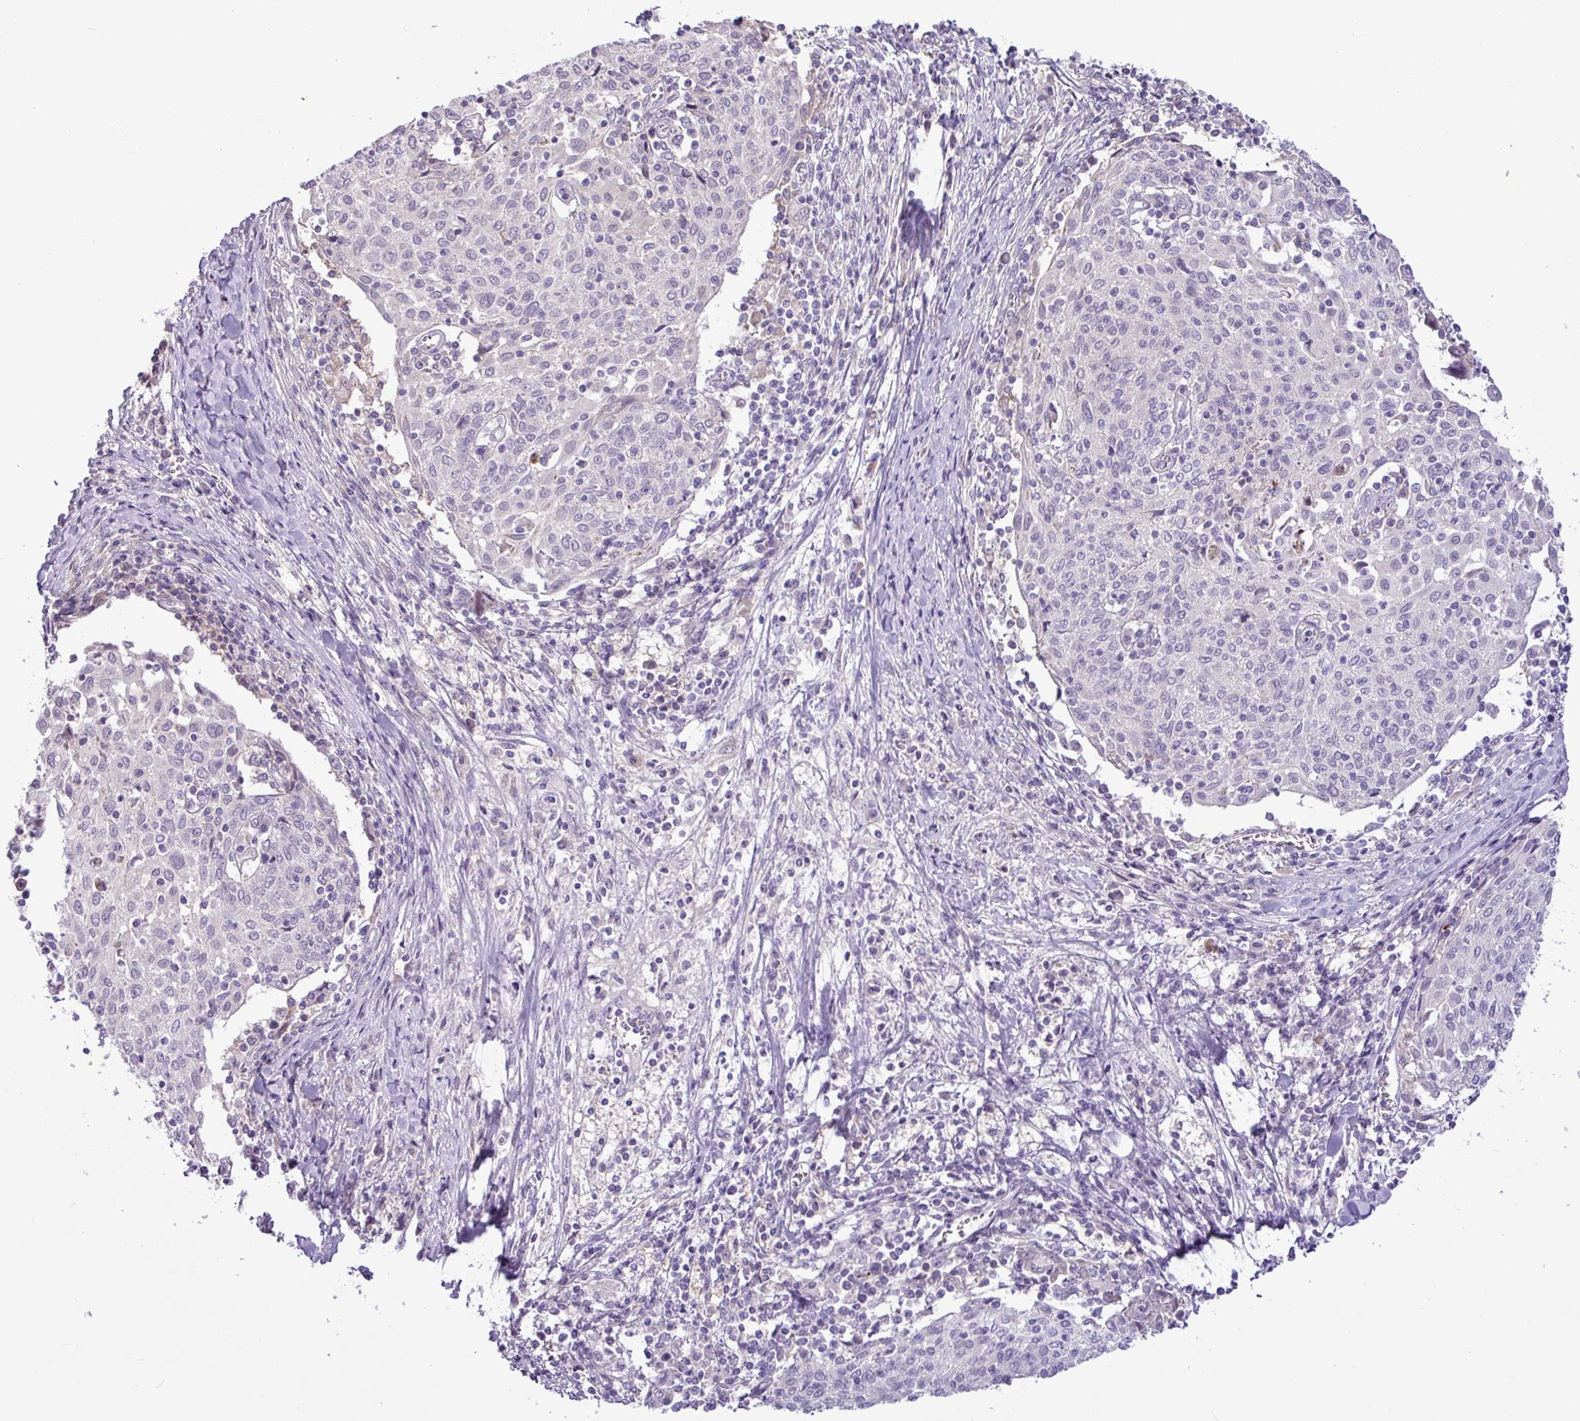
{"staining": {"intensity": "negative", "quantity": "none", "location": "none"}, "tissue": "cervical cancer", "cell_type": "Tumor cells", "image_type": "cancer", "snomed": [{"axis": "morphology", "description": "Squamous cell carcinoma, NOS"}, {"axis": "topography", "description": "Cervix"}], "caption": "The immunohistochemistry (IHC) histopathology image has no significant positivity in tumor cells of cervical squamous cell carcinoma tissue.", "gene": "PNLDC1", "patient": {"sex": "female", "age": 52}}